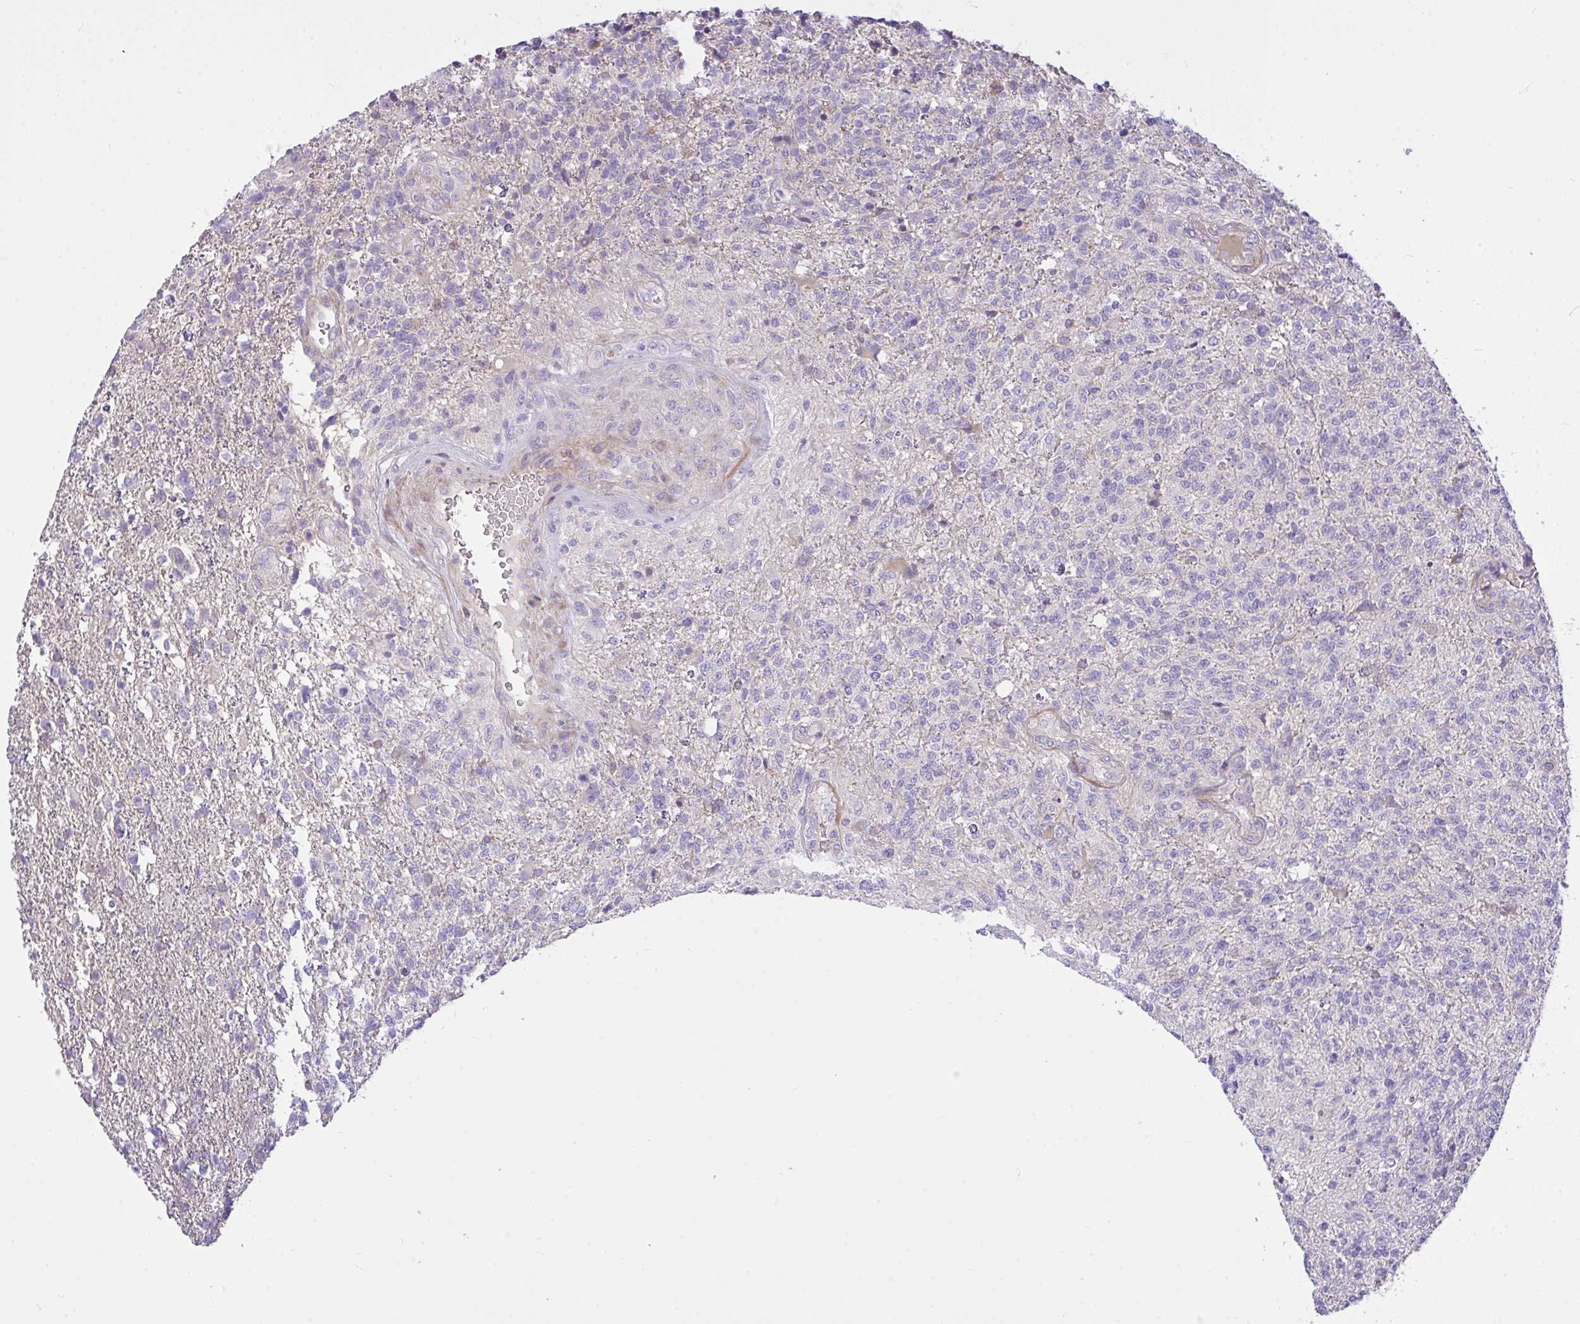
{"staining": {"intensity": "negative", "quantity": "none", "location": "none"}, "tissue": "glioma", "cell_type": "Tumor cells", "image_type": "cancer", "snomed": [{"axis": "morphology", "description": "Glioma, malignant, High grade"}, {"axis": "topography", "description": "Brain"}], "caption": "The immunohistochemistry image has no significant expression in tumor cells of malignant glioma (high-grade) tissue.", "gene": "MOCS1", "patient": {"sex": "male", "age": 56}}